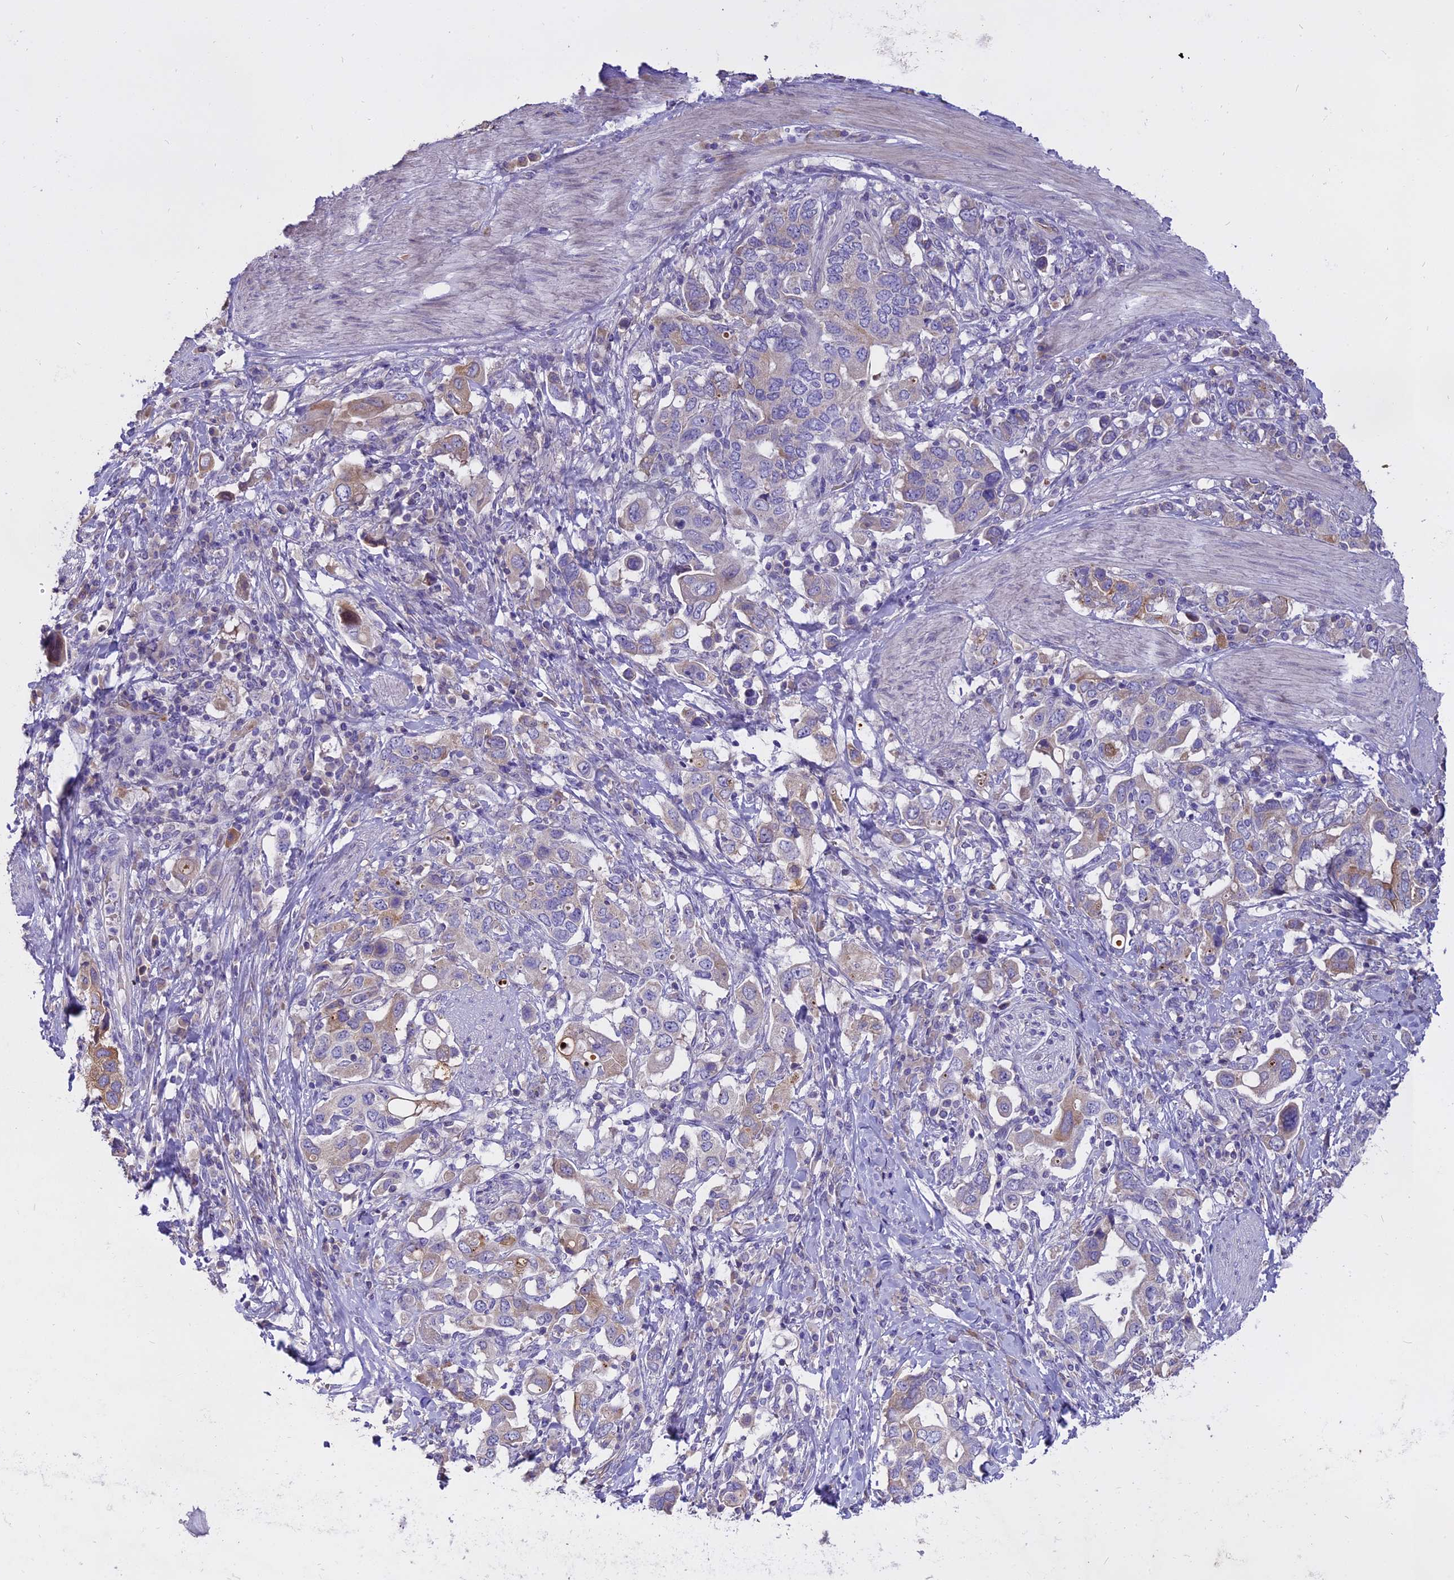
{"staining": {"intensity": "weak", "quantity": "<25%", "location": "cytoplasmic/membranous"}, "tissue": "stomach cancer", "cell_type": "Tumor cells", "image_type": "cancer", "snomed": [{"axis": "morphology", "description": "Adenocarcinoma, NOS"}, {"axis": "topography", "description": "Stomach, upper"}, {"axis": "topography", "description": "Stomach"}], "caption": "This photomicrograph is of stomach adenocarcinoma stained with immunohistochemistry (IHC) to label a protein in brown with the nuclei are counter-stained blue. There is no positivity in tumor cells. The staining is performed using DAB brown chromogen with nuclei counter-stained in using hematoxylin.", "gene": "WFDC2", "patient": {"sex": "male", "age": 62}}